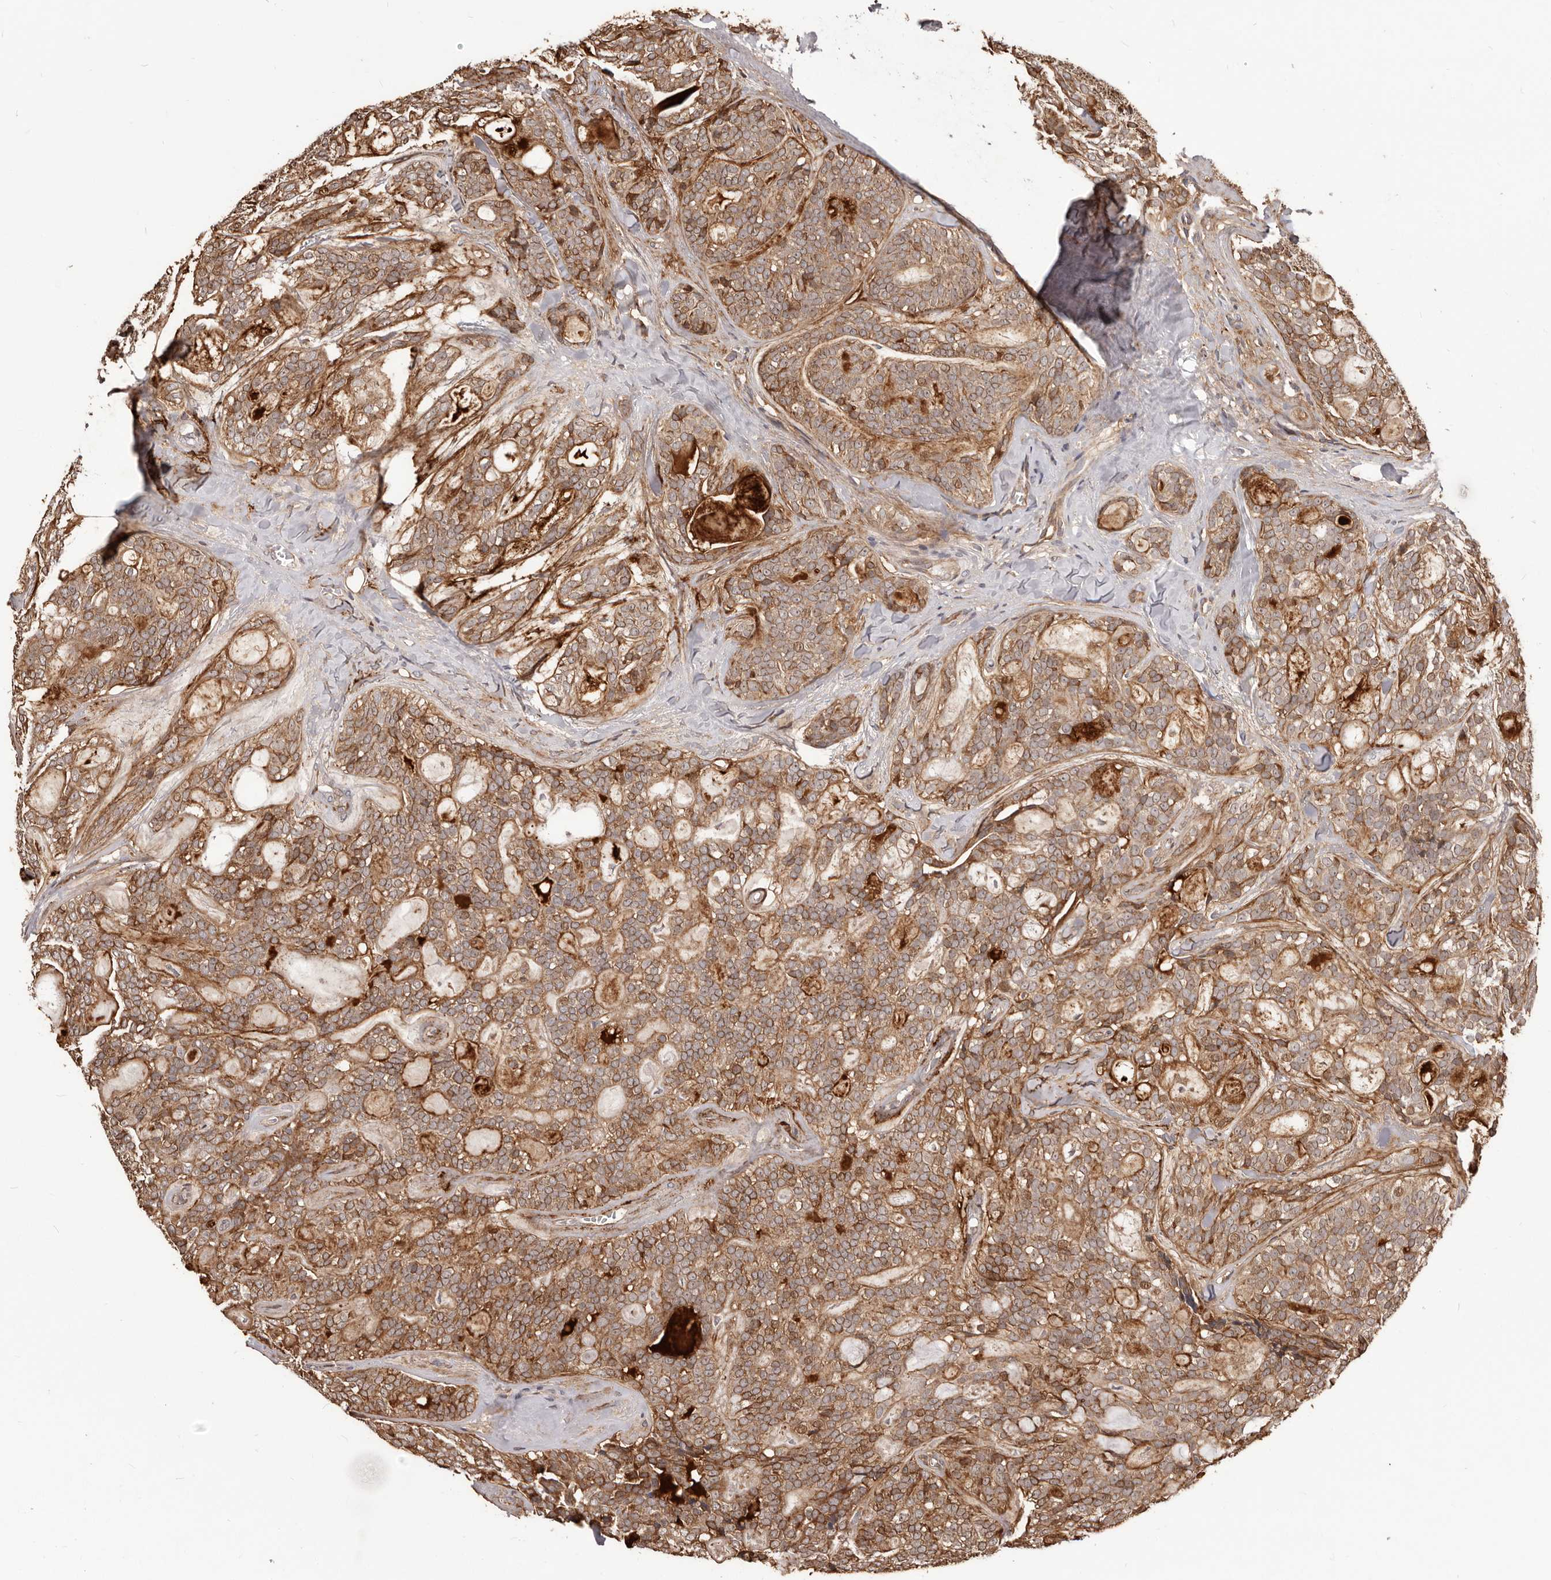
{"staining": {"intensity": "moderate", "quantity": ">75%", "location": "cytoplasmic/membranous"}, "tissue": "head and neck cancer", "cell_type": "Tumor cells", "image_type": "cancer", "snomed": [{"axis": "morphology", "description": "Adenocarcinoma, NOS"}, {"axis": "topography", "description": "Head-Neck"}], "caption": "Protein staining shows moderate cytoplasmic/membranous positivity in about >75% of tumor cells in head and neck cancer.", "gene": "MTO1", "patient": {"sex": "male", "age": 66}}